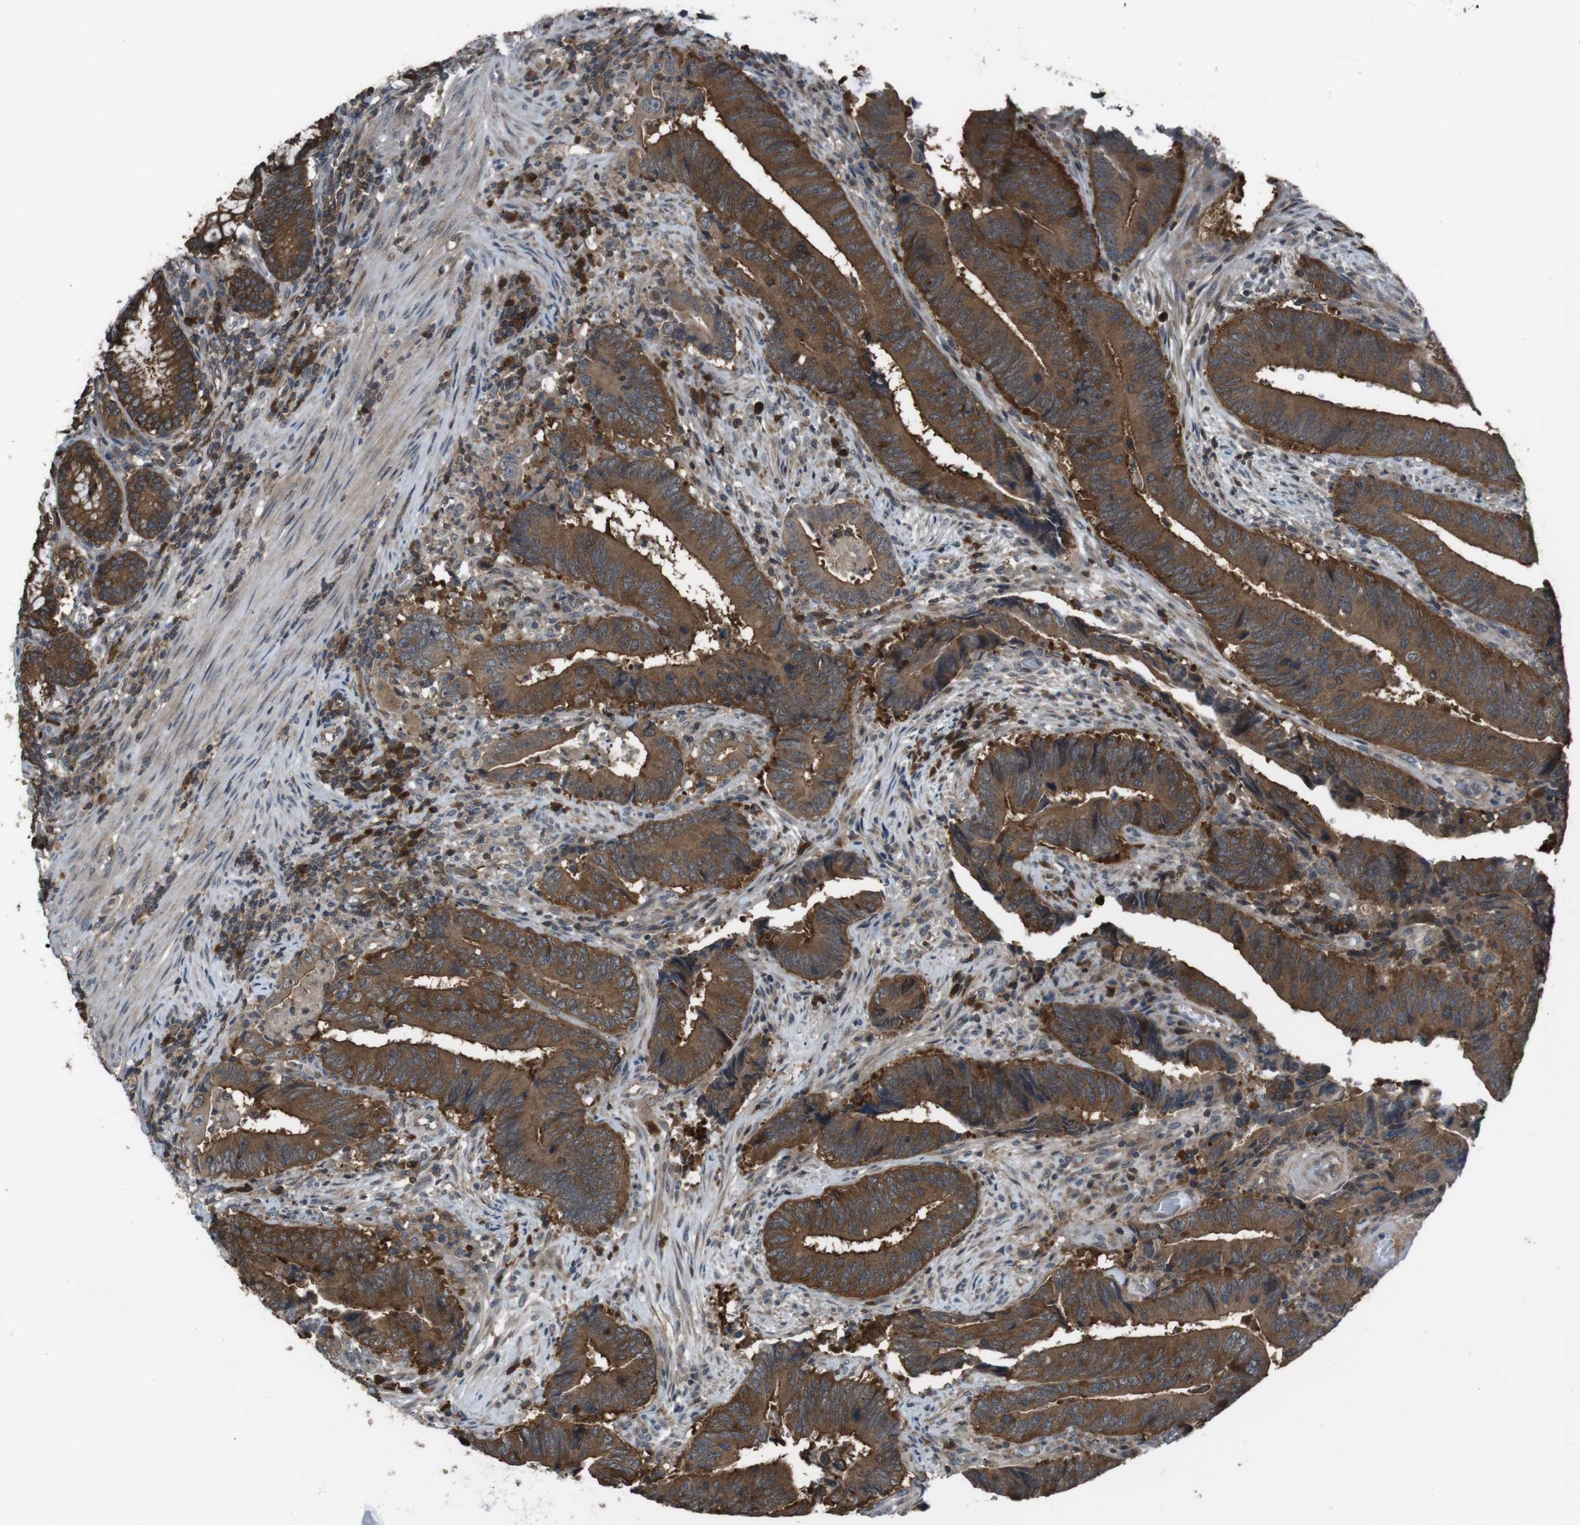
{"staining": {"intensity": "strong", "quantity": ">75%", "location": "cytoplasmic/membranous"}, "tissue": "colorectal cancer", "cell_type": "Tumor cells", "image_type": "cancer", "snomed": [{"axis": "morphology", "description": "Normal tissue, NOS"}, {"axis": "morphology", "description": "Adenocarcinoma, NOS"}, {"axis": "topography", "description": "Colon"}], "caption": "Immunohistochemical staining of human colorectal adenocarcinoma displays high levels of strong cytoplasmic/membranous expression in about >75% of tumor cells.", "gene": "SLC22A23", "patient": {"sex": "male", "age": 56}}